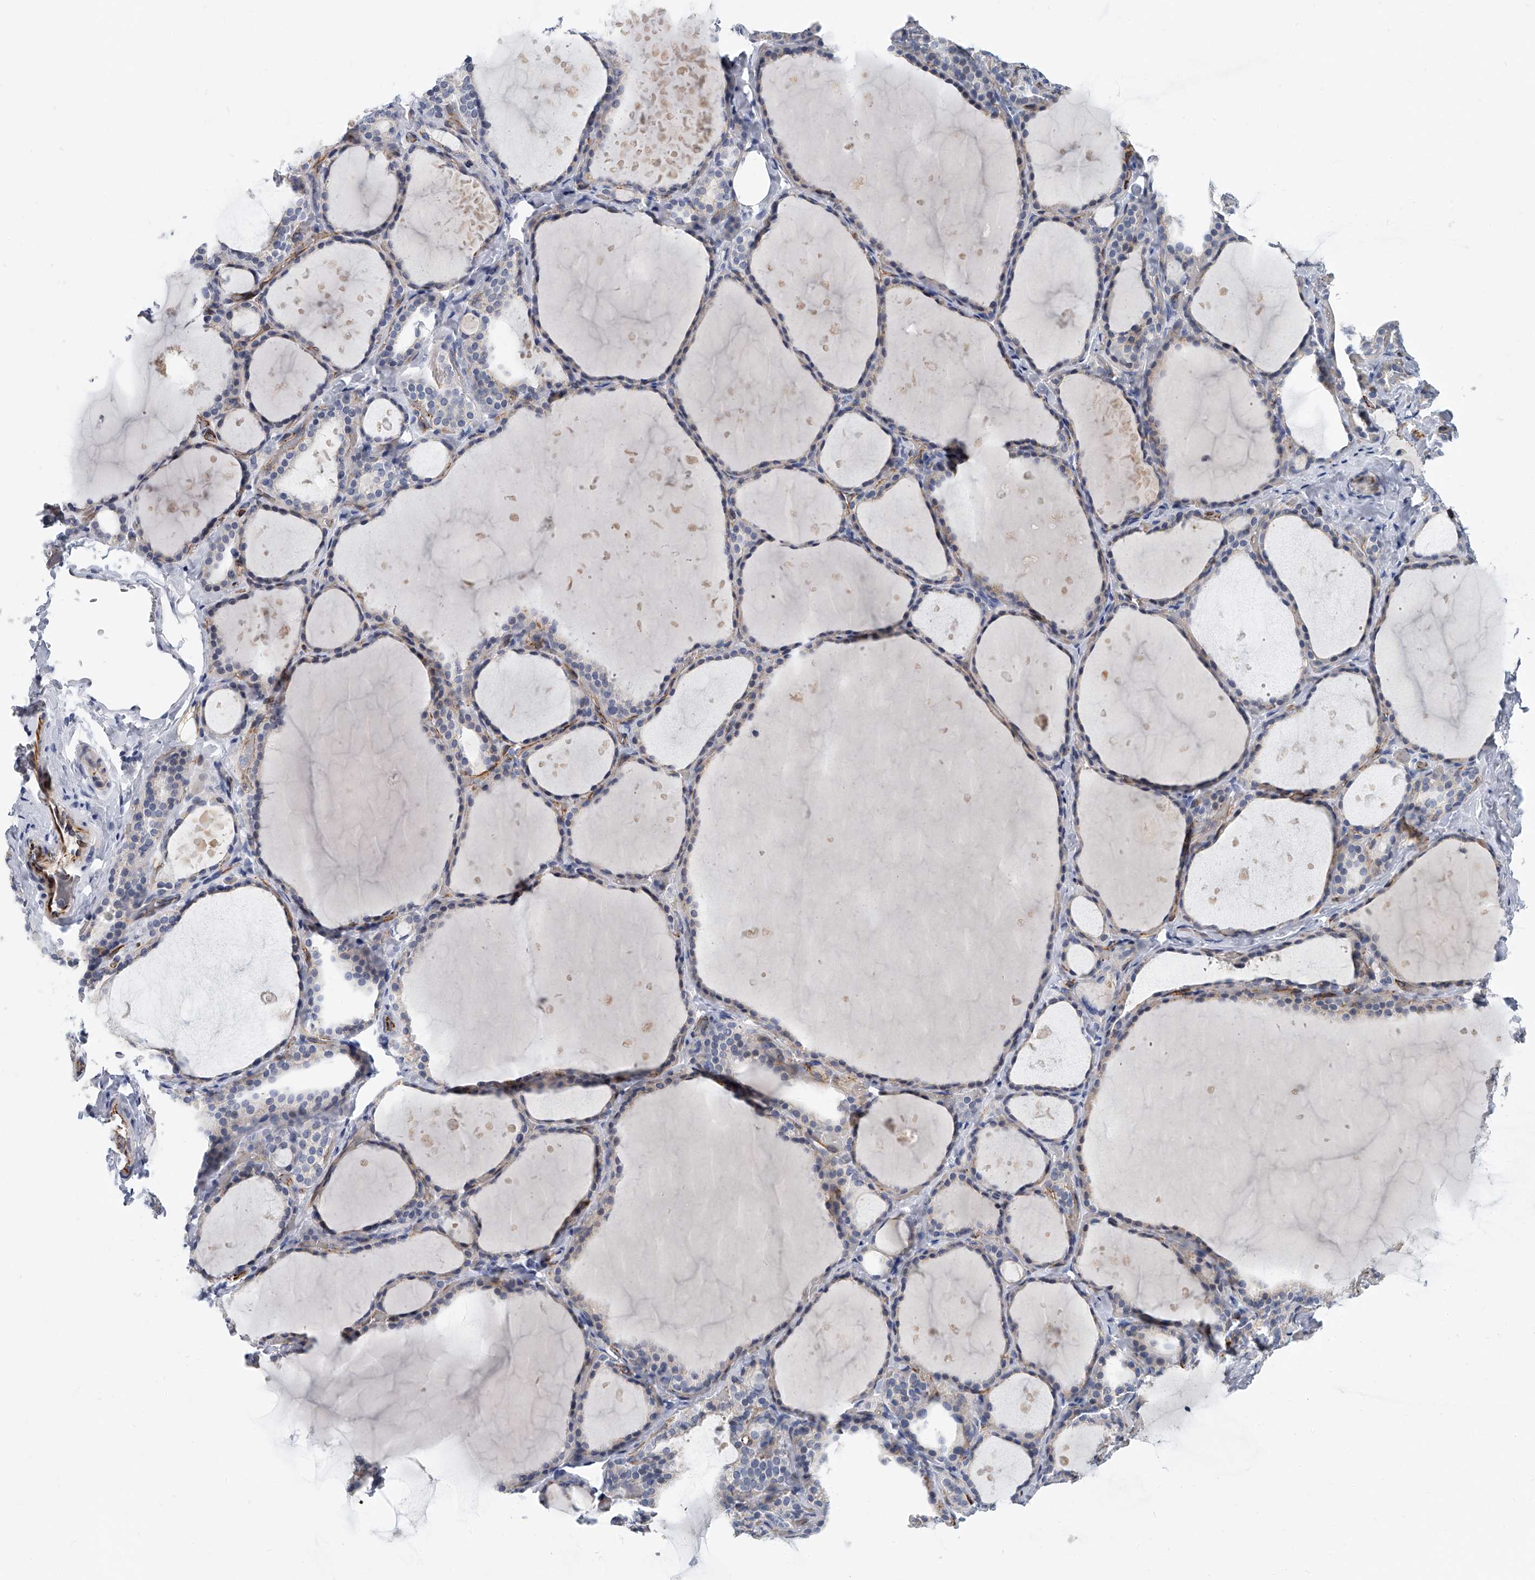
{"staining": {"intensity": "negative", "quantity": "none", "location": "none"}, "tissue": "thyroid gland", "cell_type": "Glandular cells", "image_type": "normal", "snomed": [{"axis": "morphology", "description": "Normal tissue, NOS"}, {"axis": "topography", "description": "Thyroid gland"}], "caption": "An image of human thyroid gland is negative for staining in glandular cells. (Brightfield microscopy of DAB (3,3'-diaminobenzidine) IHC at high magnification).", "gene": "KIRREL1", "patient": {"sex": "female", "age": 44}}